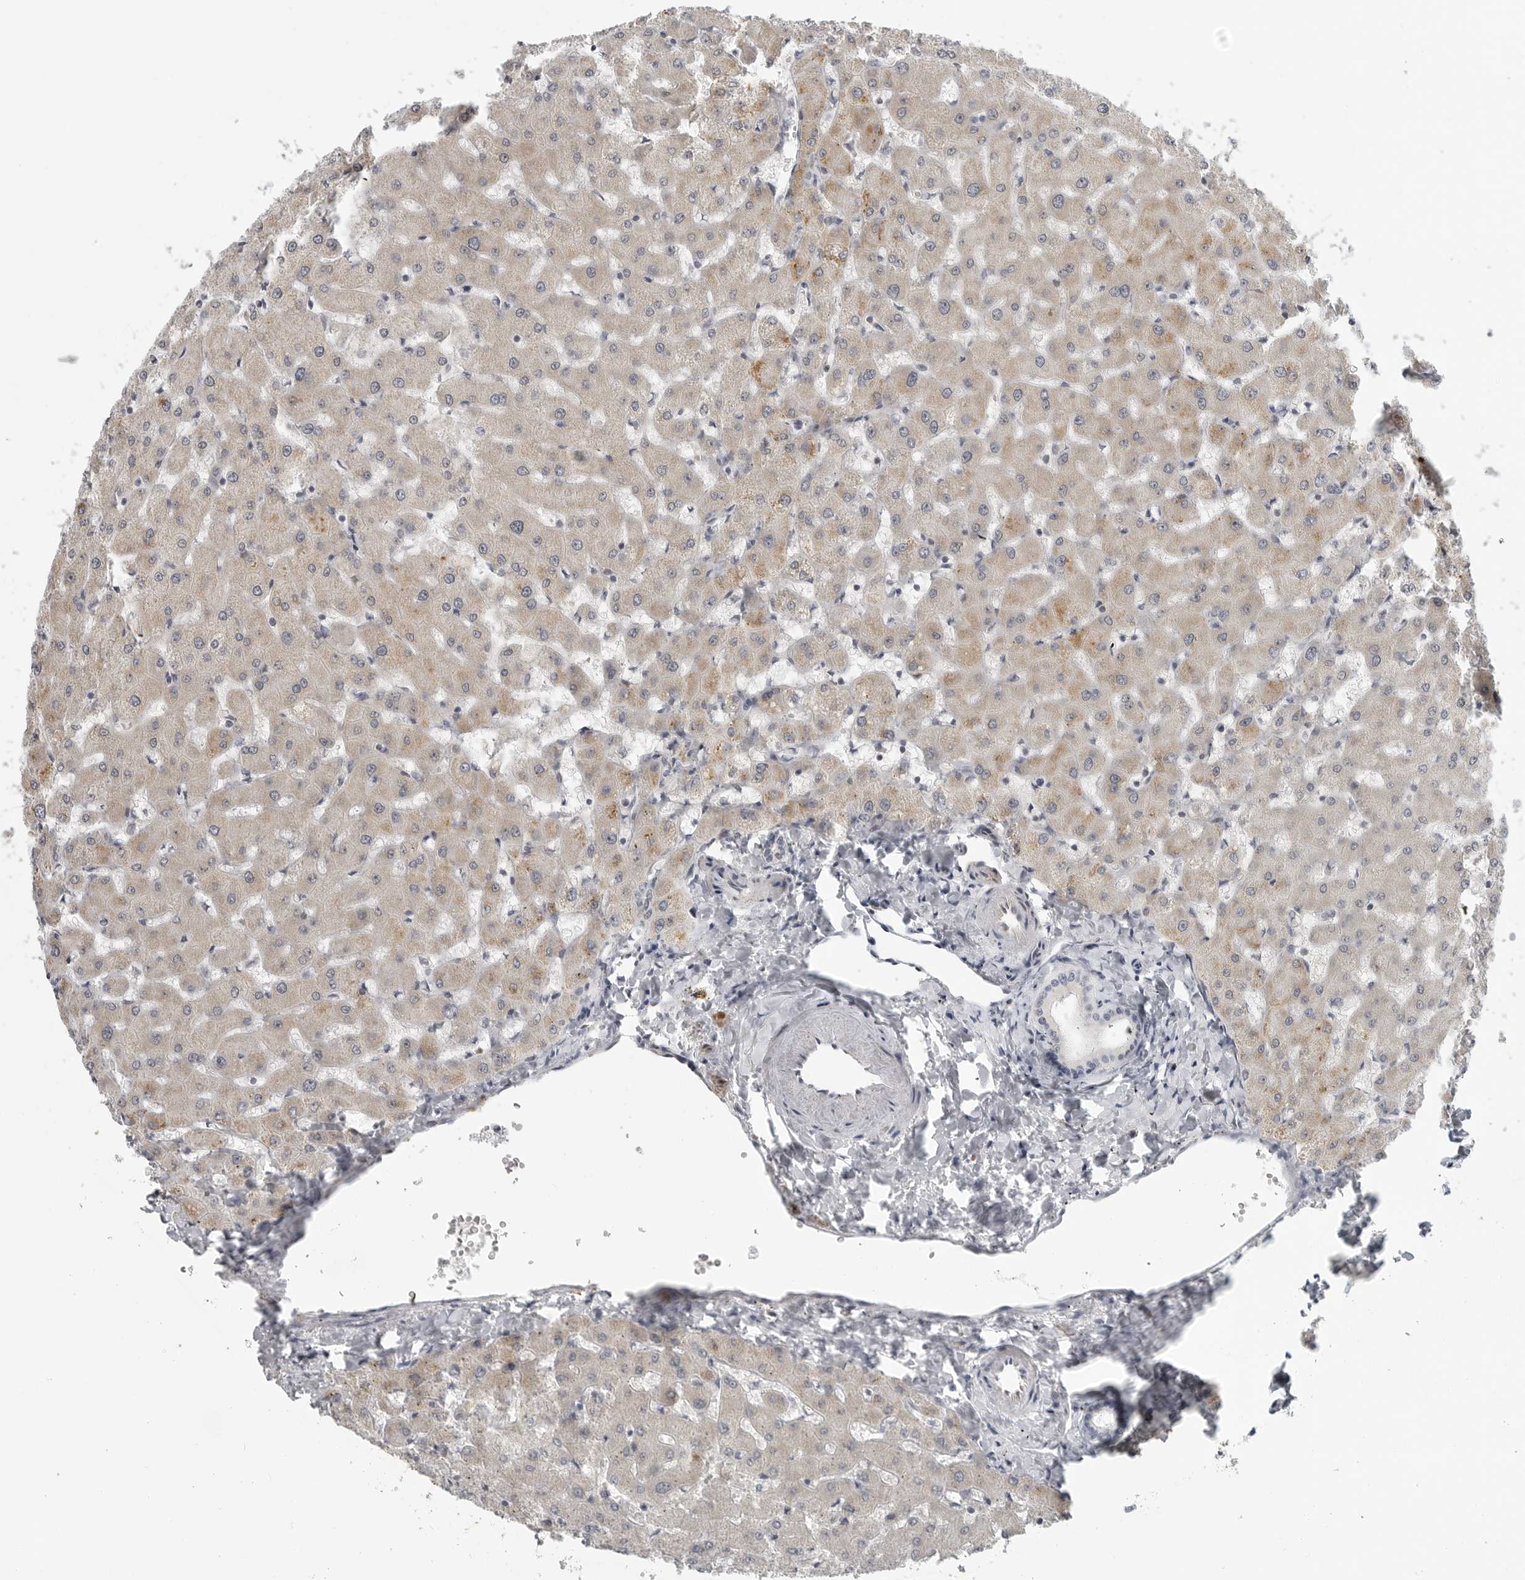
{"staining": {"intensity": "negative", "quantity": "none", "location": "none"}, "tissue": "liver", "cell_type": "Cholangiocytes", "image_type": "normal", "snomed": [{"axis": "morphology", "description": "Normal tissue, NOS"}, {"axis": "topography", "description": "Liver"}], "caption": "Immunohistochemical staining of unremarkable human liver exhibits no significant positivity in cholangiocytes. (Stains: DAB immunohistochemistry (IHC) with hematoxylin counter stain, Microscopy: brightfield microscopy at high magnification).", "gene": "MAP7D1", "patient": {"sex": "female", "age": 63}}